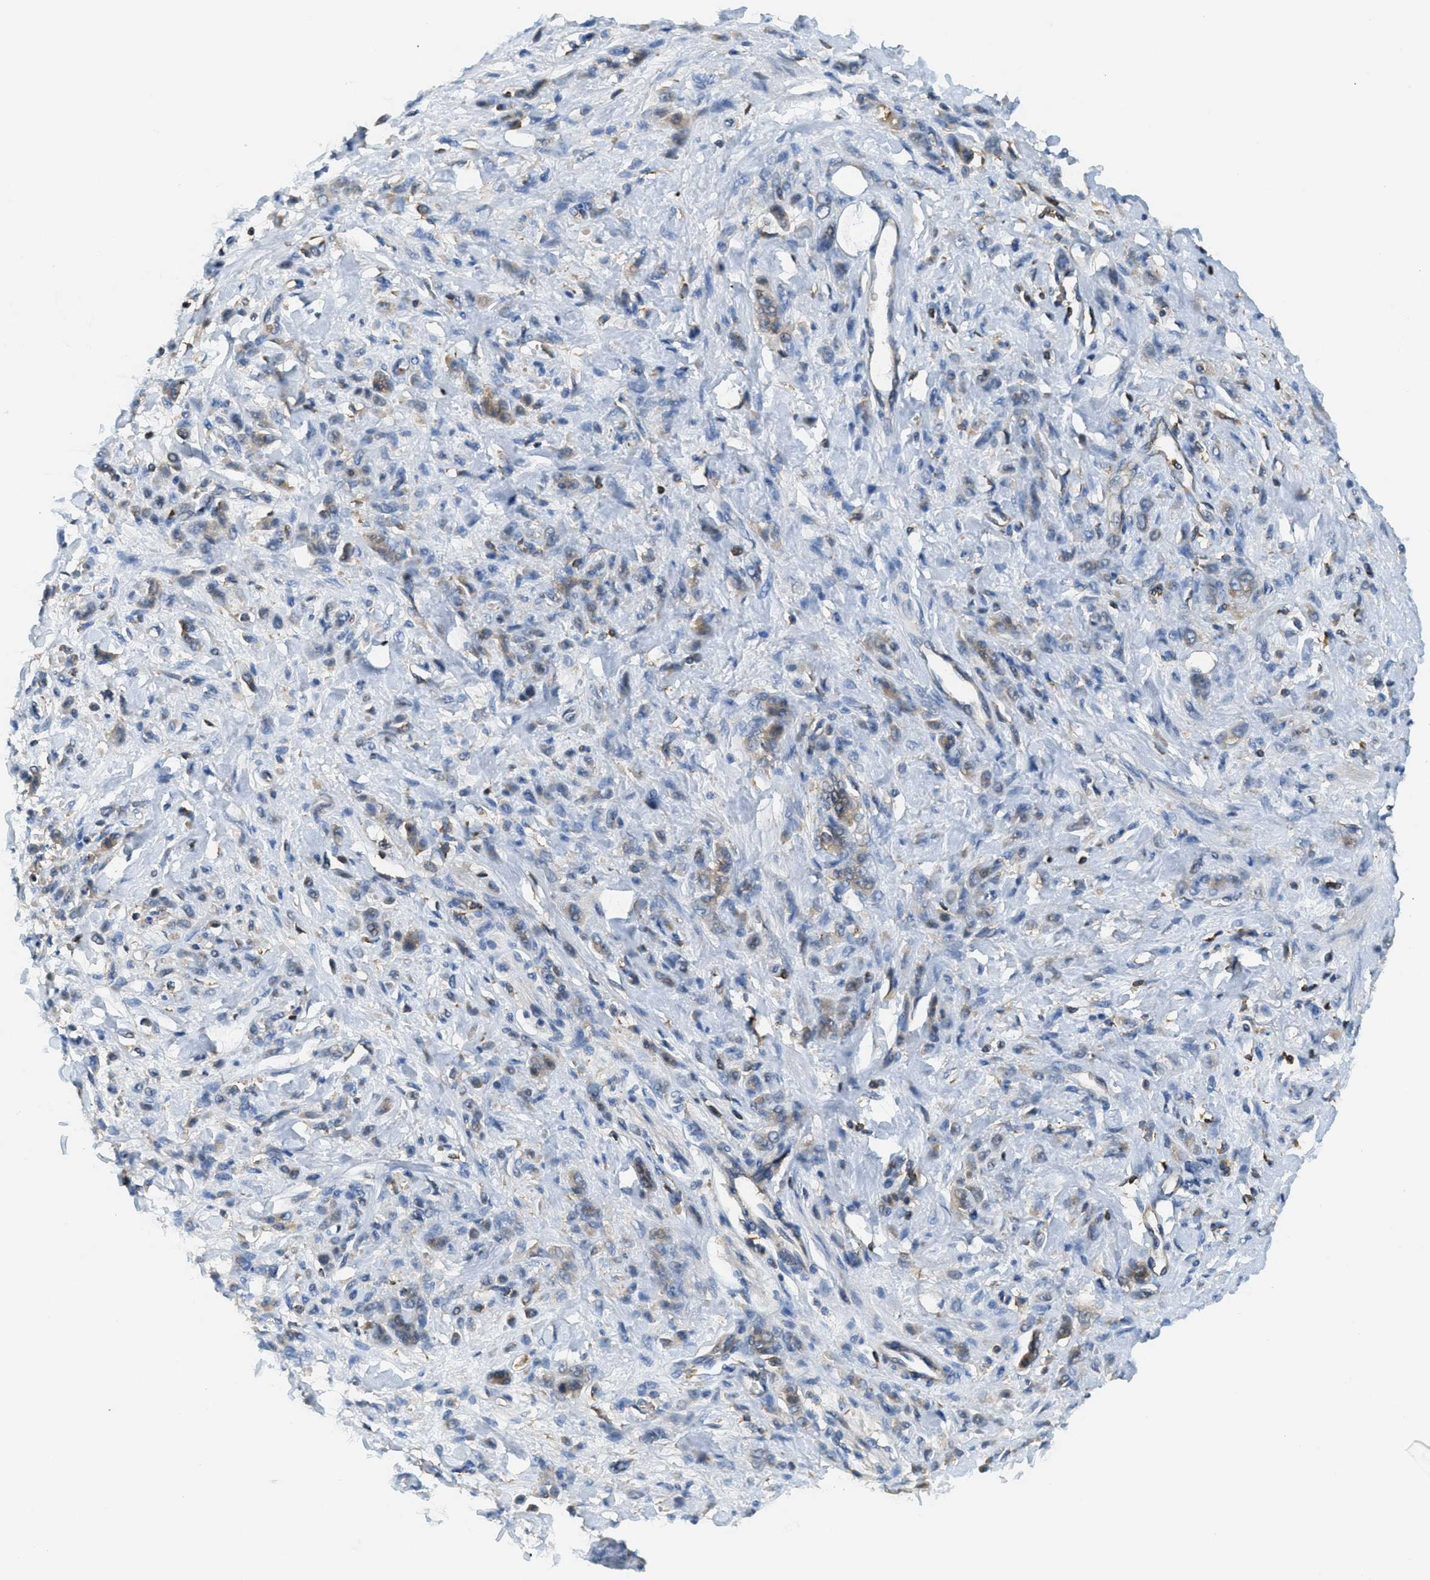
{"staining": {"intensity": "weak", "quantity": "<25%", "location": "cytoplasmic/membranous"}, "tissue": "stomach cancer", "cell_type": "Tumor cells", "image_type": "cancer", "snomed": [{"axis": "morphology", "description": "Normal tissue, NOS"}, {"axis": "morphology", "description": "Adenocarcinoma, NOS"}, {"axis": "topography", "description": "Stomach"}], "caption": "Micrograph shows no protein positivity in tumor cells of adenocarcinoma (stomach) tissue.", "gene": "GRIK2", "patient": {"sex": "male", "age": 82}}